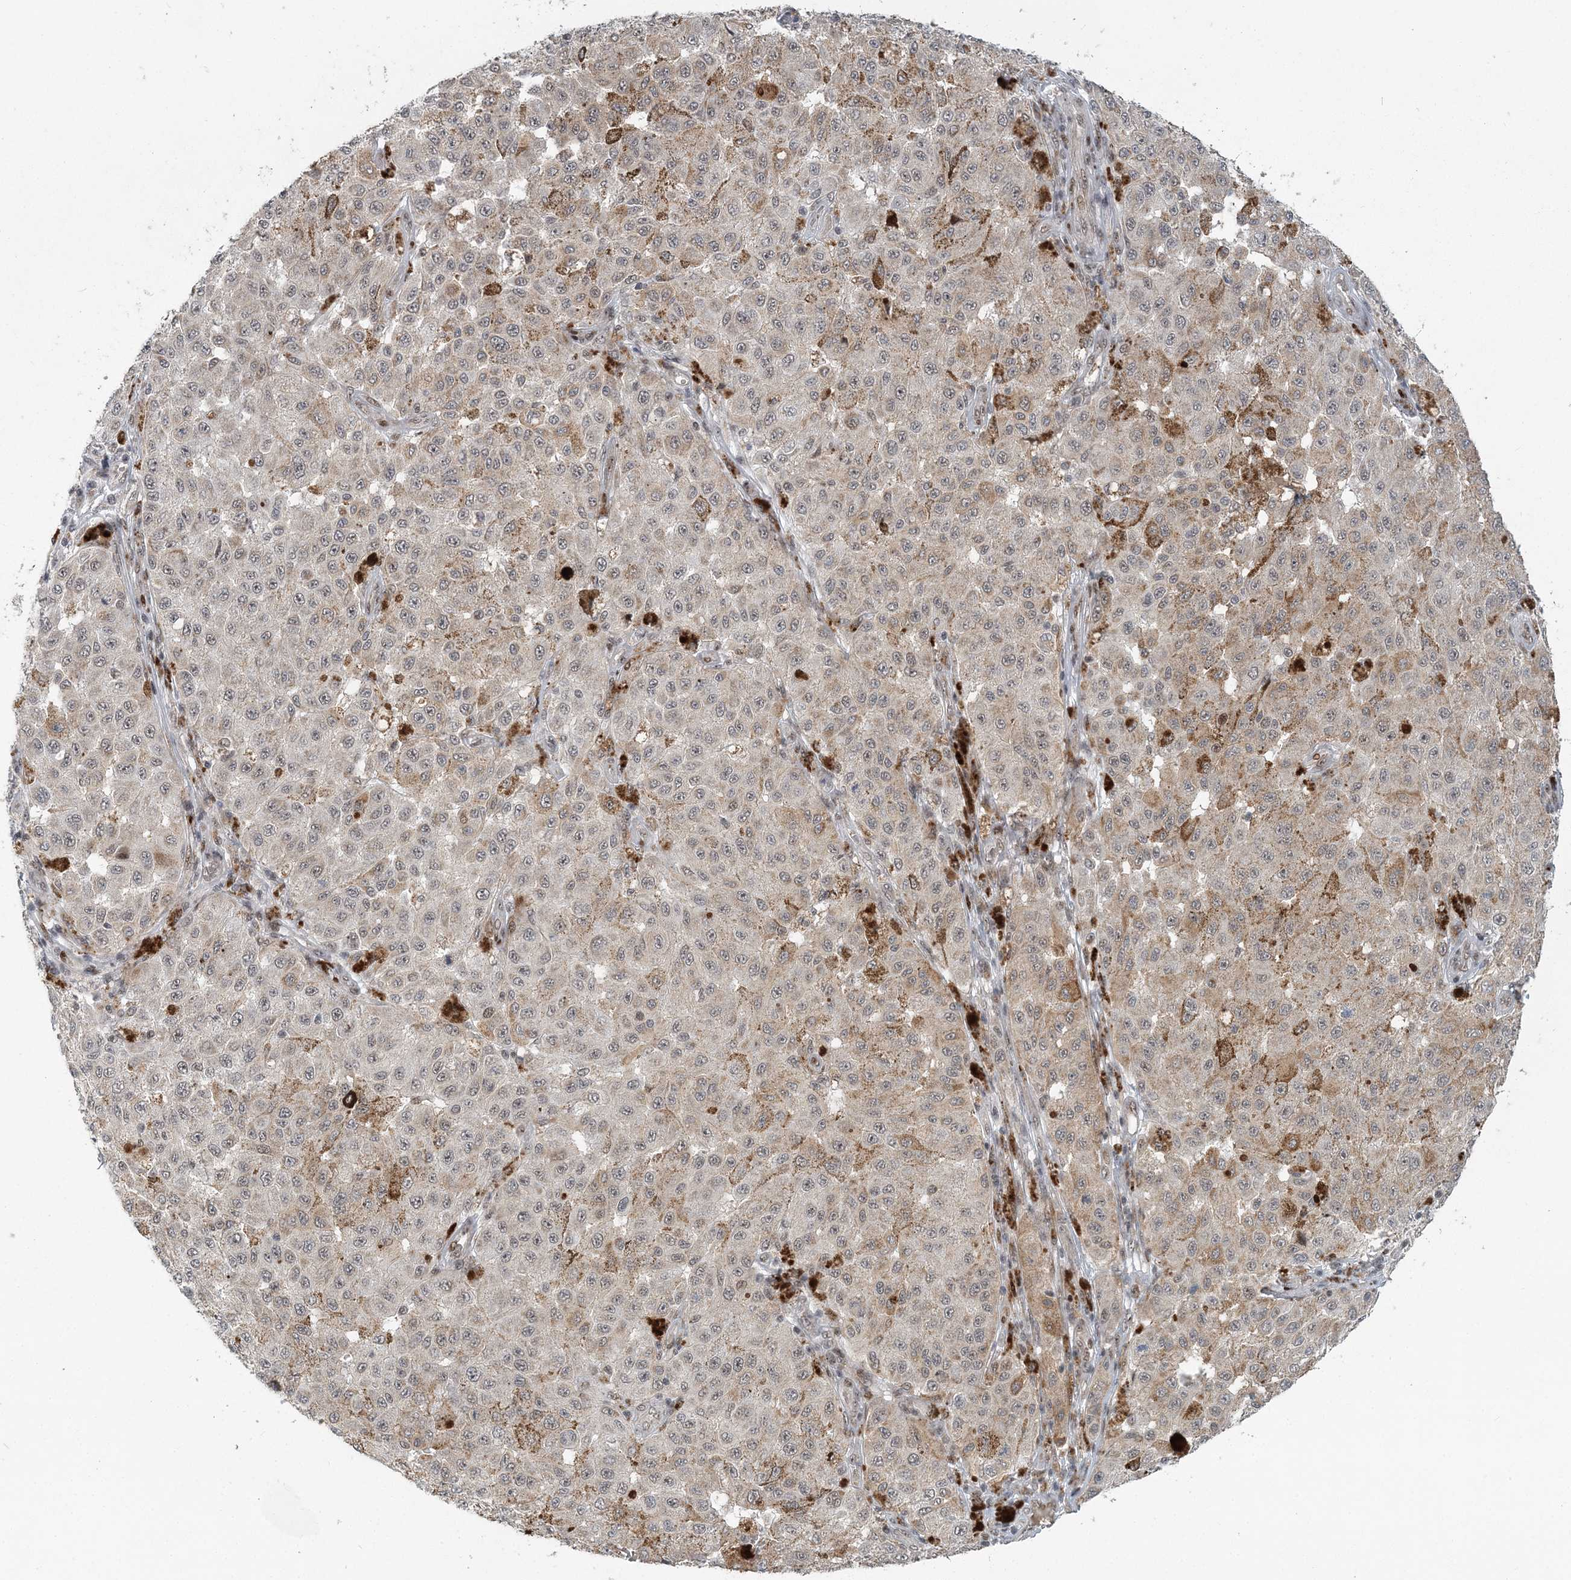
{"staining": {"intensity": "weak", "quantity": "<25%", "location": "cytoplasmic/membranous,nuclear"}, "tissue": "melanoma", "cell_type": "Tumor cells", "image_type": "cancer", "snomed": [{"axis": "morphology", "description": "Malignant melanoma, NOS"}, {"axis": "topography", "description": "Skin"}], "caption": "Image shows no significant protein expression in tumor cells of malignant melanoma.", "gene": "CWC22", "patient": {"sex": "female", "age": 64}}